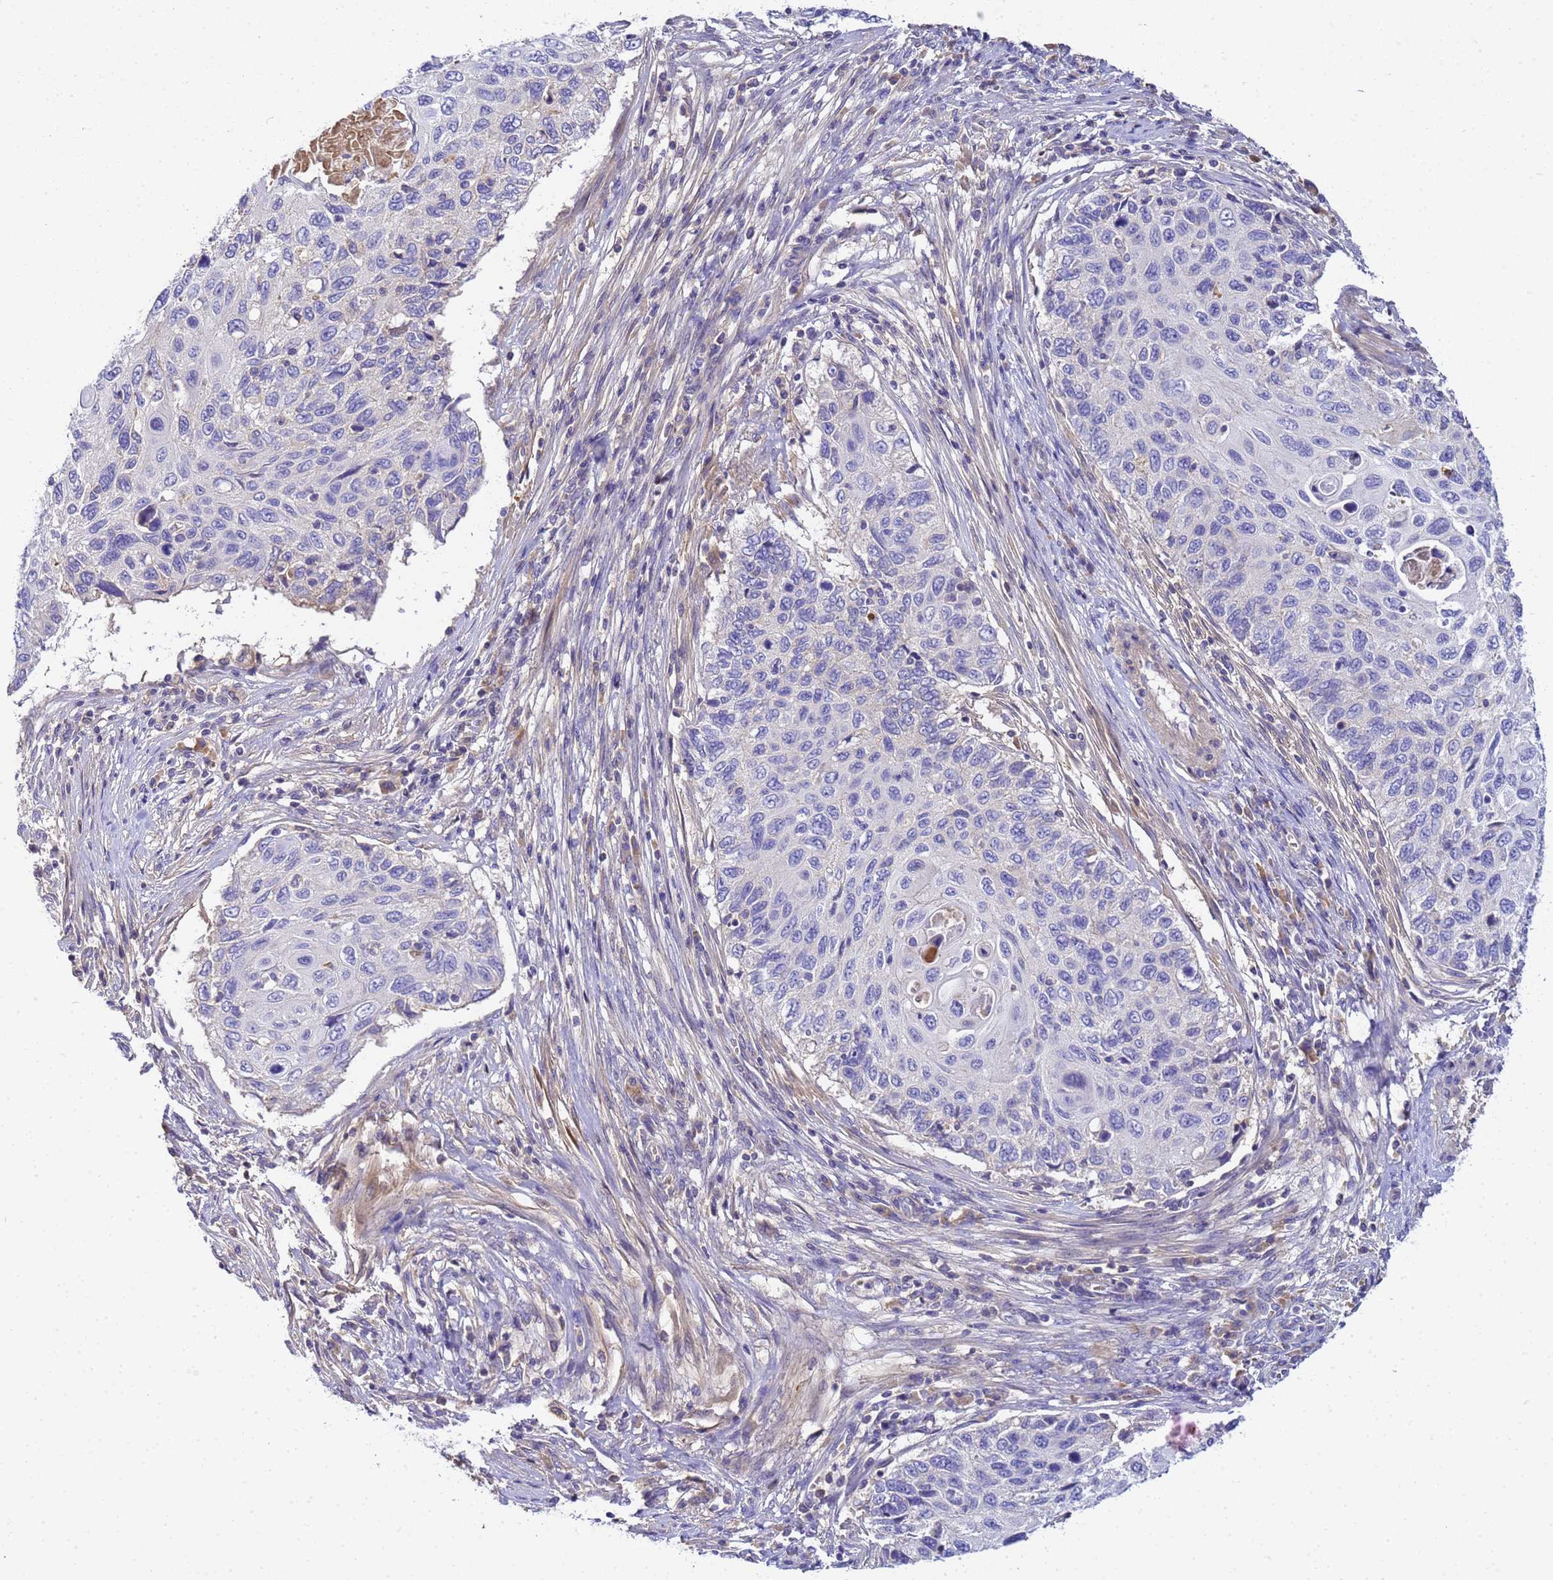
{"staining": {"intensity": "negative", "quantity": "none", "location": "none"}, "tissue": "cervical cancer", "cell_type": "Tumor cells", "image_type": "cancer", "snomed": [{"axis": "morphology", "description": "Squamous cell carcinoma, NOS"}, {"axis": "topography", "description": "Cervix"}], "caption": "Human cervical squamous cell carcinoma stained for a protein using immunohistochemistry exhibits no staining in tumor cells.", "gene": "TBCD", "patient": {"sex": "female", "age": 70}}